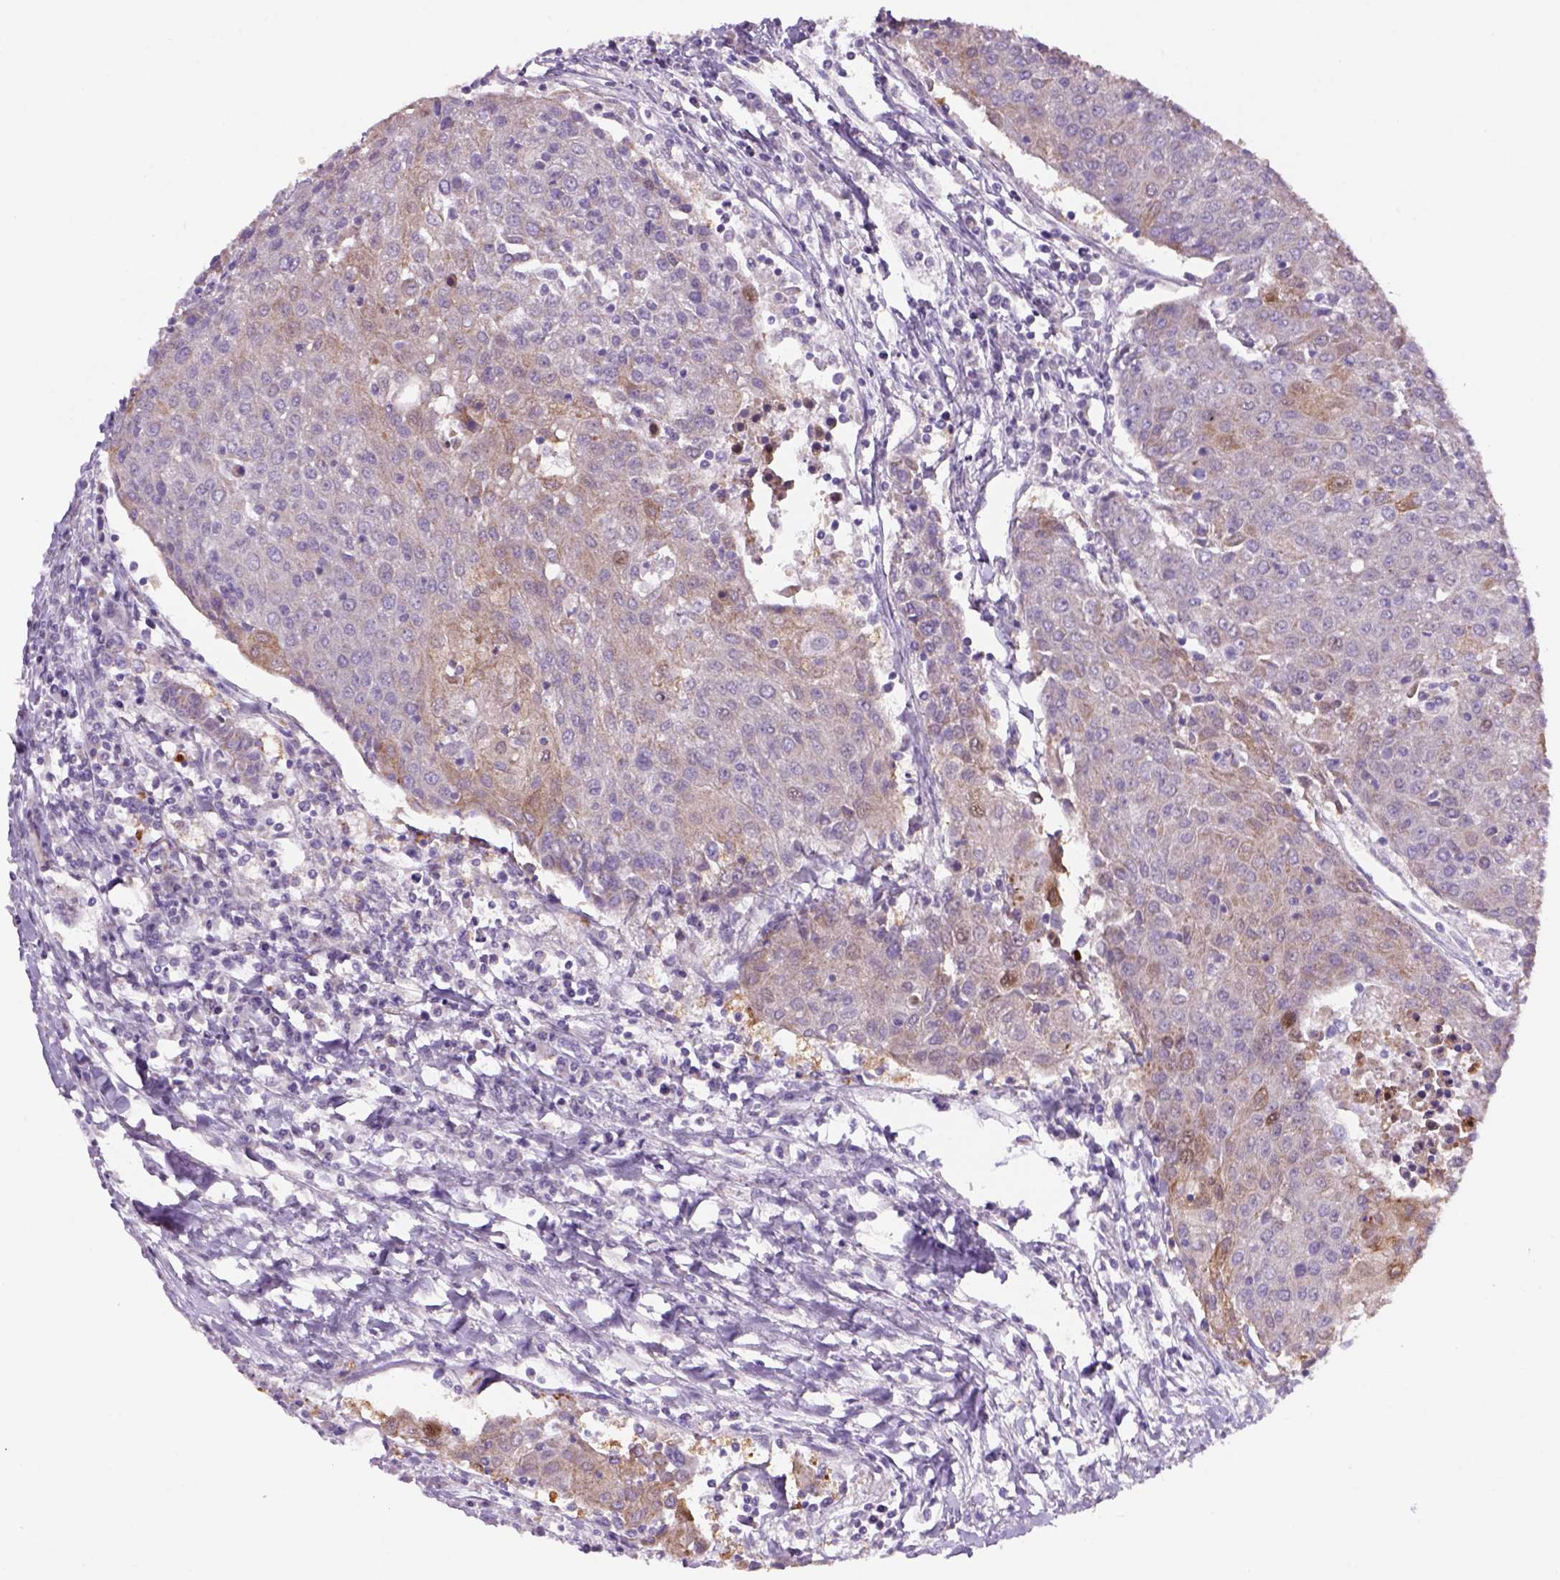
{"staining": {"intensity": "weak", "quantity": "25%-75%", "location": "cytoplasmic/membranous"}, "tissue": "urothelial cancer", "cell_type": "Tumor cells", "image_type": "cancer", "snomed": [{"axis": "morphology", "description": "Urothelial carcinoma, High grade"}, {"axis": "topography", "description": "Urinary bladder"}], "caption": "Human urothelial carcinoma (high-grade) stained with a protein marker displays weak staining in tumor cells.", "gene": "ADGRV1", "patient": {"sex": "female", "age": 85}}